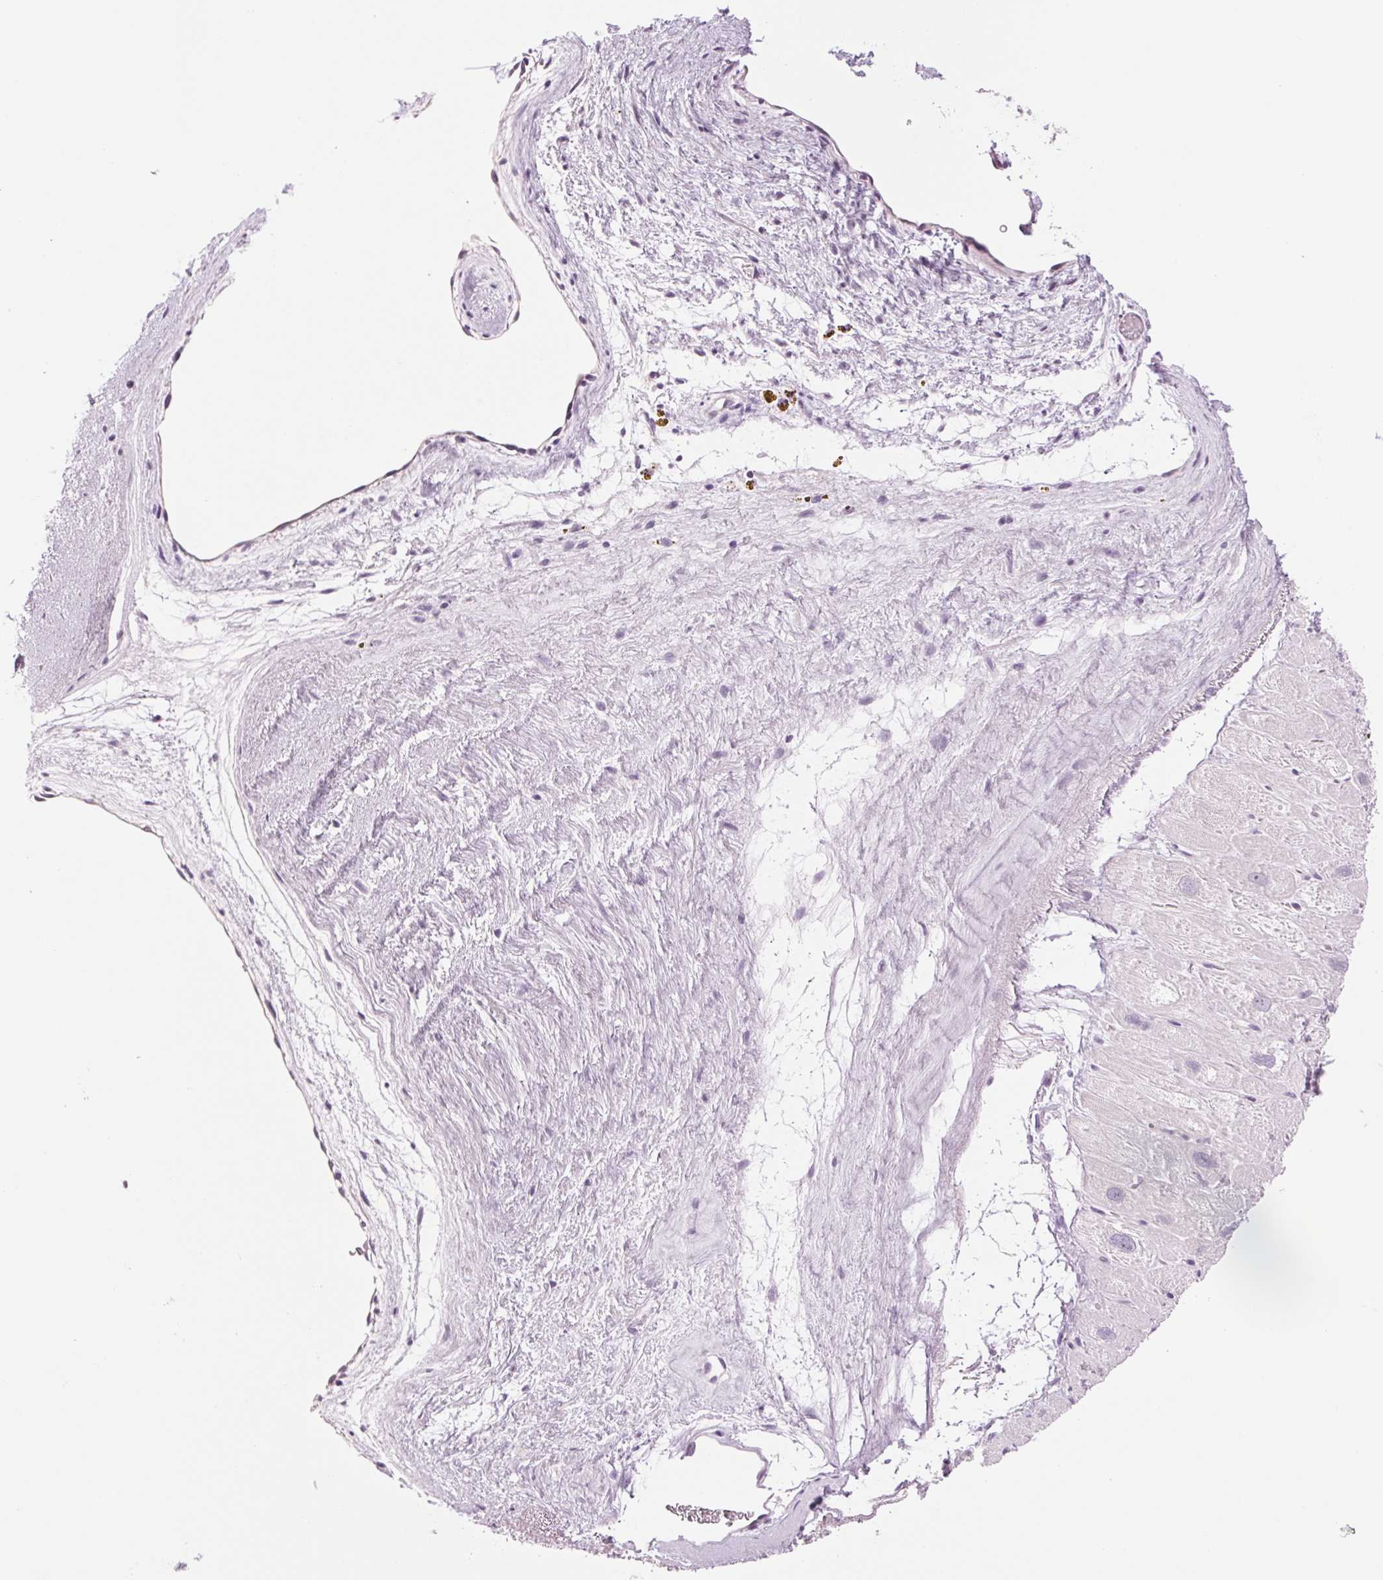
{"staining": {"intensity": "negative", "quantity": "none", "location": "none"}, "tissue": "heart muscle", "cell_type": "Cardiomyocytes", "image_type": "normal", "snomed": [{"axis": "morphology", "description": "Normal tissue, NOS"}, {"axis": "topography", "description": "Heart"}], "caption": "The image reveals no staining of cardiomyocytes in unremarkable heart muscle. (Immunohistochemistry (ihc), brightfield microscopy, high magnification).", "gene": "MPO", "patient": {"sex": "male", "age": 61}}